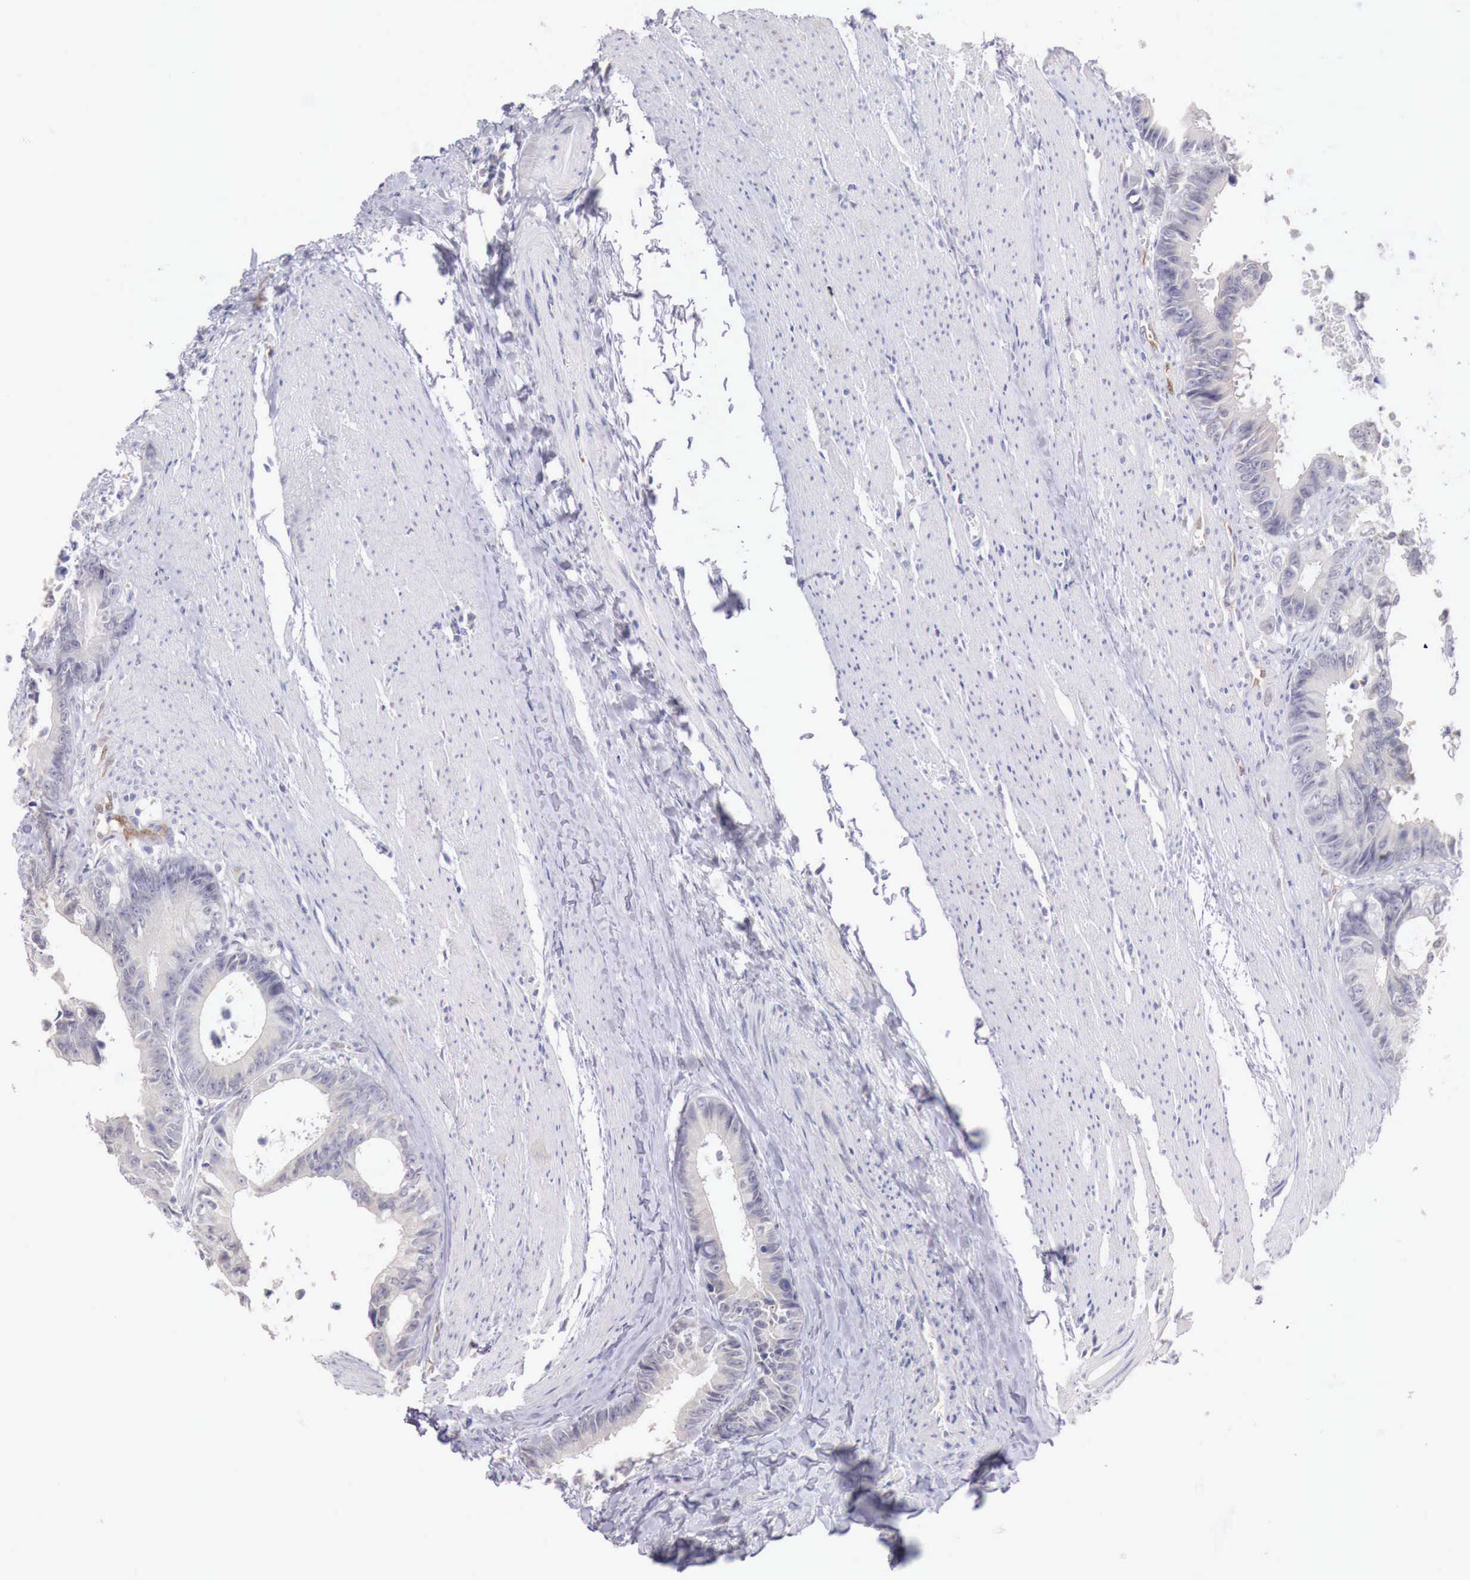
{"staining": {"intensity": "negative", "quantity": "none", "location": "none"}, "tissue": "colorectal cancer", "cell_type": "Tumor cells", "image_type": "cancer", "snomed": [{"axis": "morphology", "description": "Adenocarcinoma, NOS"}, {"axis": "topography", "description": "Rectum"}], "caption": "The image exhibits no staining of tumor cells in adenocarcinoma (colorectal).", "gene": "ITIH6", "patient": {"sex": "female", "age": 98}}